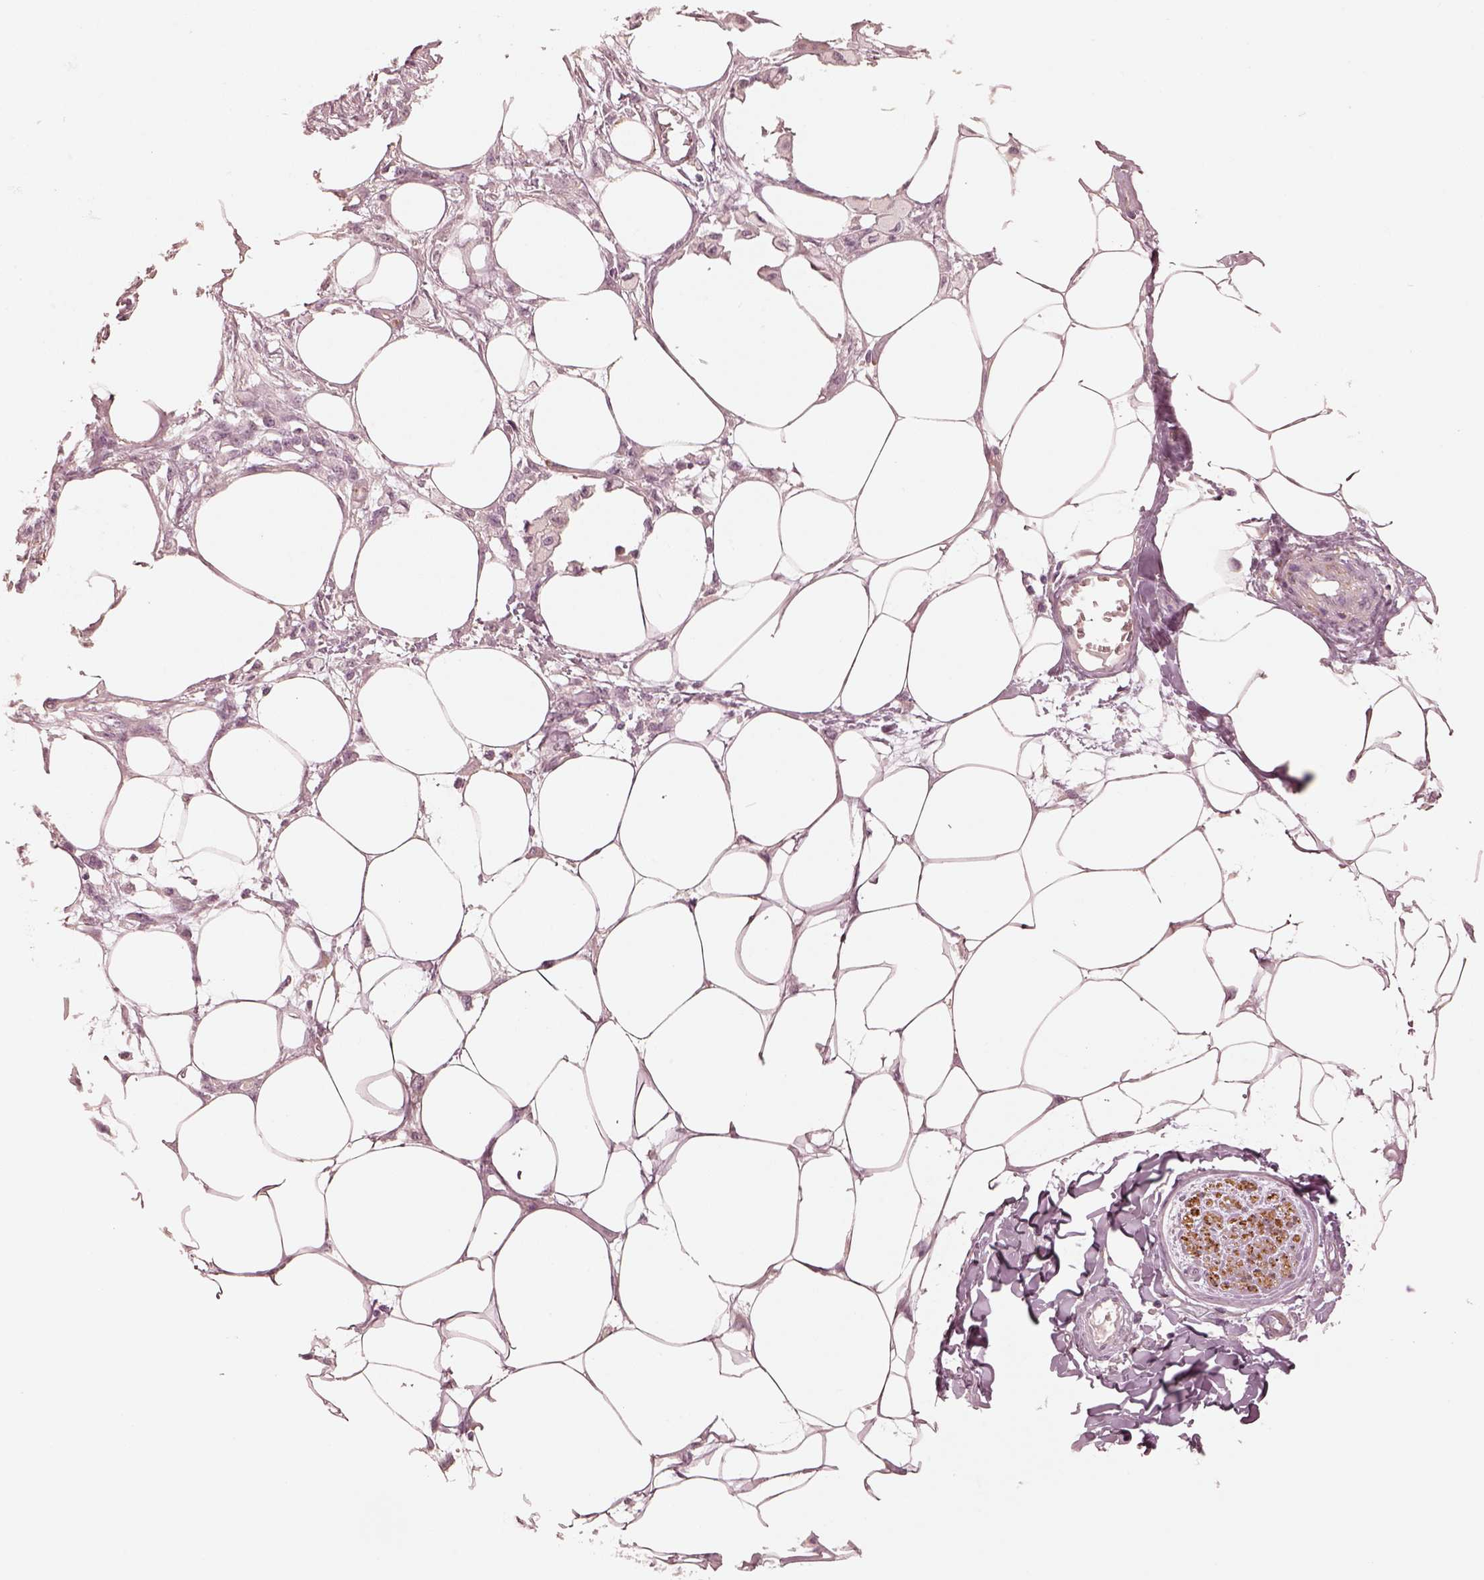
{"staining": {"intensity": "negative", "quantity": "none", "location": "none"}, "tissue": "skin cancer", "cell_type": "Tumor cells", "image_type": "cancer", "snomed": [{"axis": "morphology", "description": "Squamous cell carcinoma, NOS"}, {"axis": "topography", "description": "Skin"}], "caption": "Immunohistochemistry image of neoplastic tissue: squamous cell carcinoma (skin) stained with DAB exhibits no significant protein staining in tumor cells. The staining was performed using DAB to visualize the protein expression in brown, while the nuclei were stained in blue with hematoxylin (Magnification: 20x).", "gene": "DNAAF9", "patient": {"sex": "female", "age": 59}}